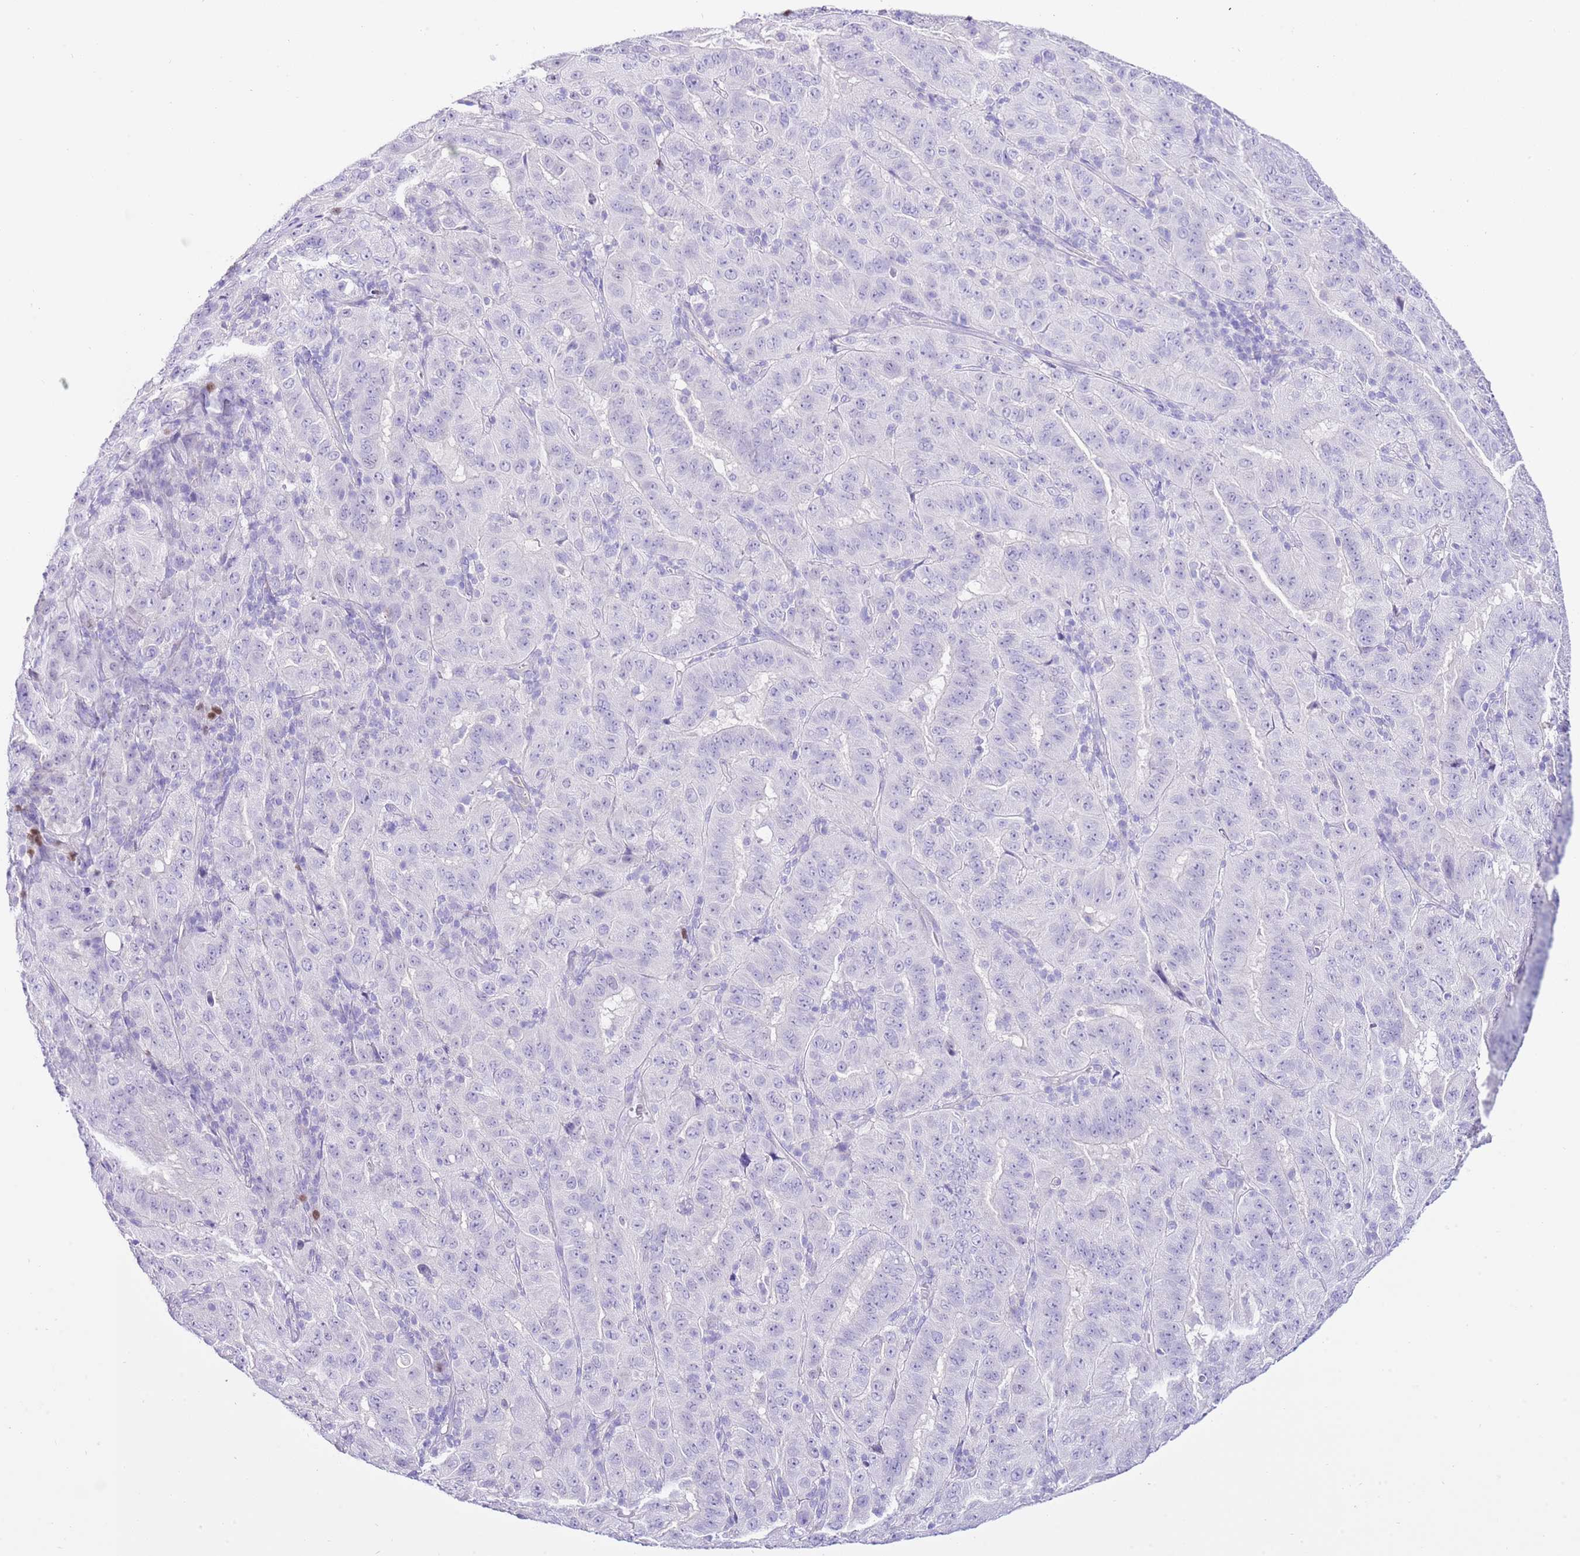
{"staining": {"intensity": "negative", "quantity": "none", "location": "none"}, "tissue": "pancreatic cancer", "cell_type": "Tumor cells", "image_type": "cancer", "snomed": [{"axis": "morphology", "description": "Adenocarcinoma, NOS"}, {"axis": "topography", "description": "Pancreas"}], "caption": "IHC of human pancreatic cancer (adenocarcinoma) displays no positivity in tumor cells.", "gene": "BHLHA15", "patient": {"sex": "male", "age": 63}}